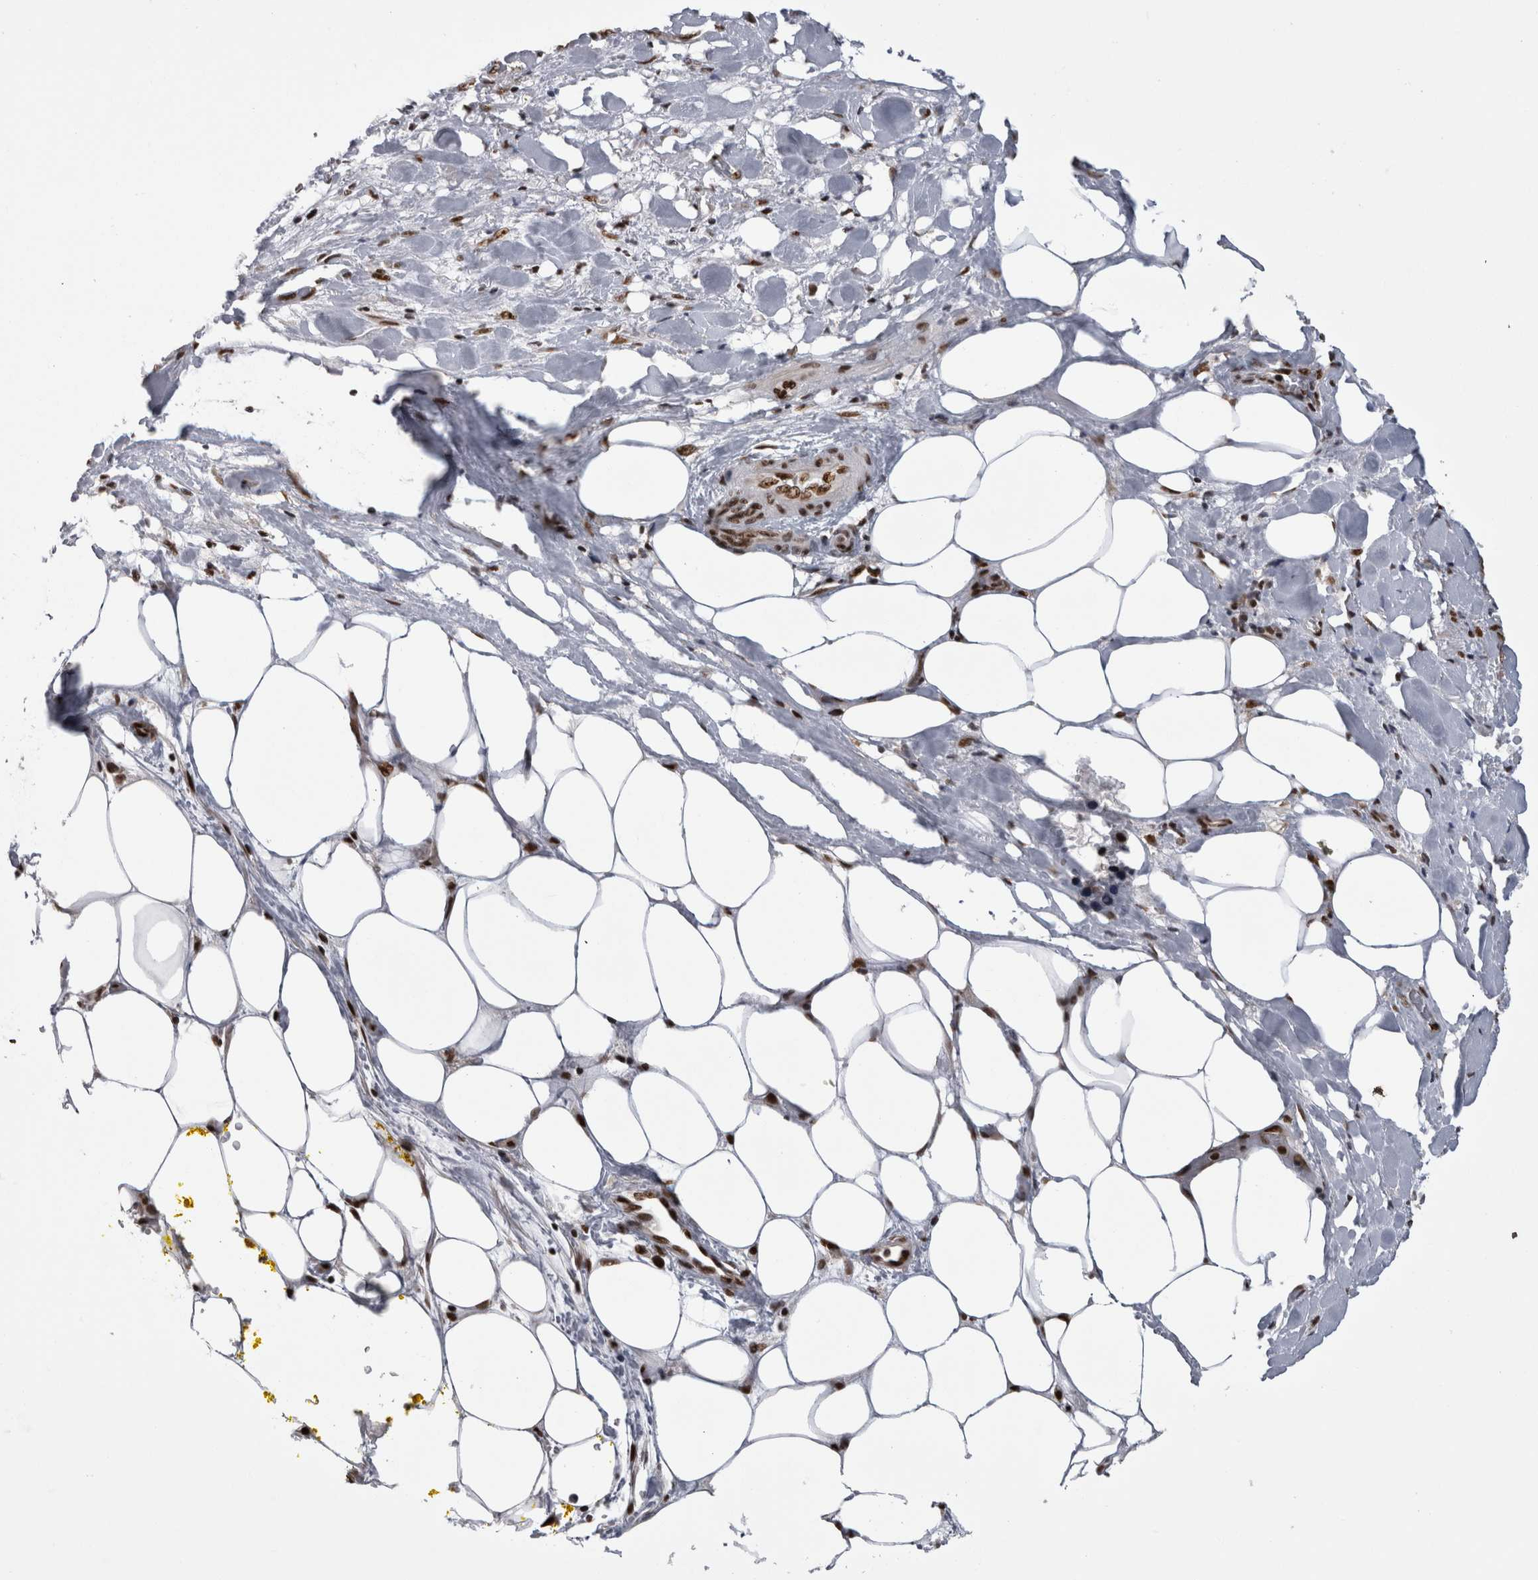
{"staining": {"intensity": "strong", "quantity": ">75%", "location": "nuclear"}, "tissue": "pancreatic cancer", "cell_type": "Tumor cells", "image_type": "cancer", "snomed": [{"axis": "morphology", "description": "Adenocarcinoma, NOS"}, {"axis": "topography", "description": "Pancreas"}], "caption": "This histopathology image shows immunohistochemistry staining of pancreatic cancer (adenocarcinoma), with high strong nuclear expression in about >75% of tumor cells.", "gene": "ZSCAN2", "patient": {"sex": "male", "age": 70}}